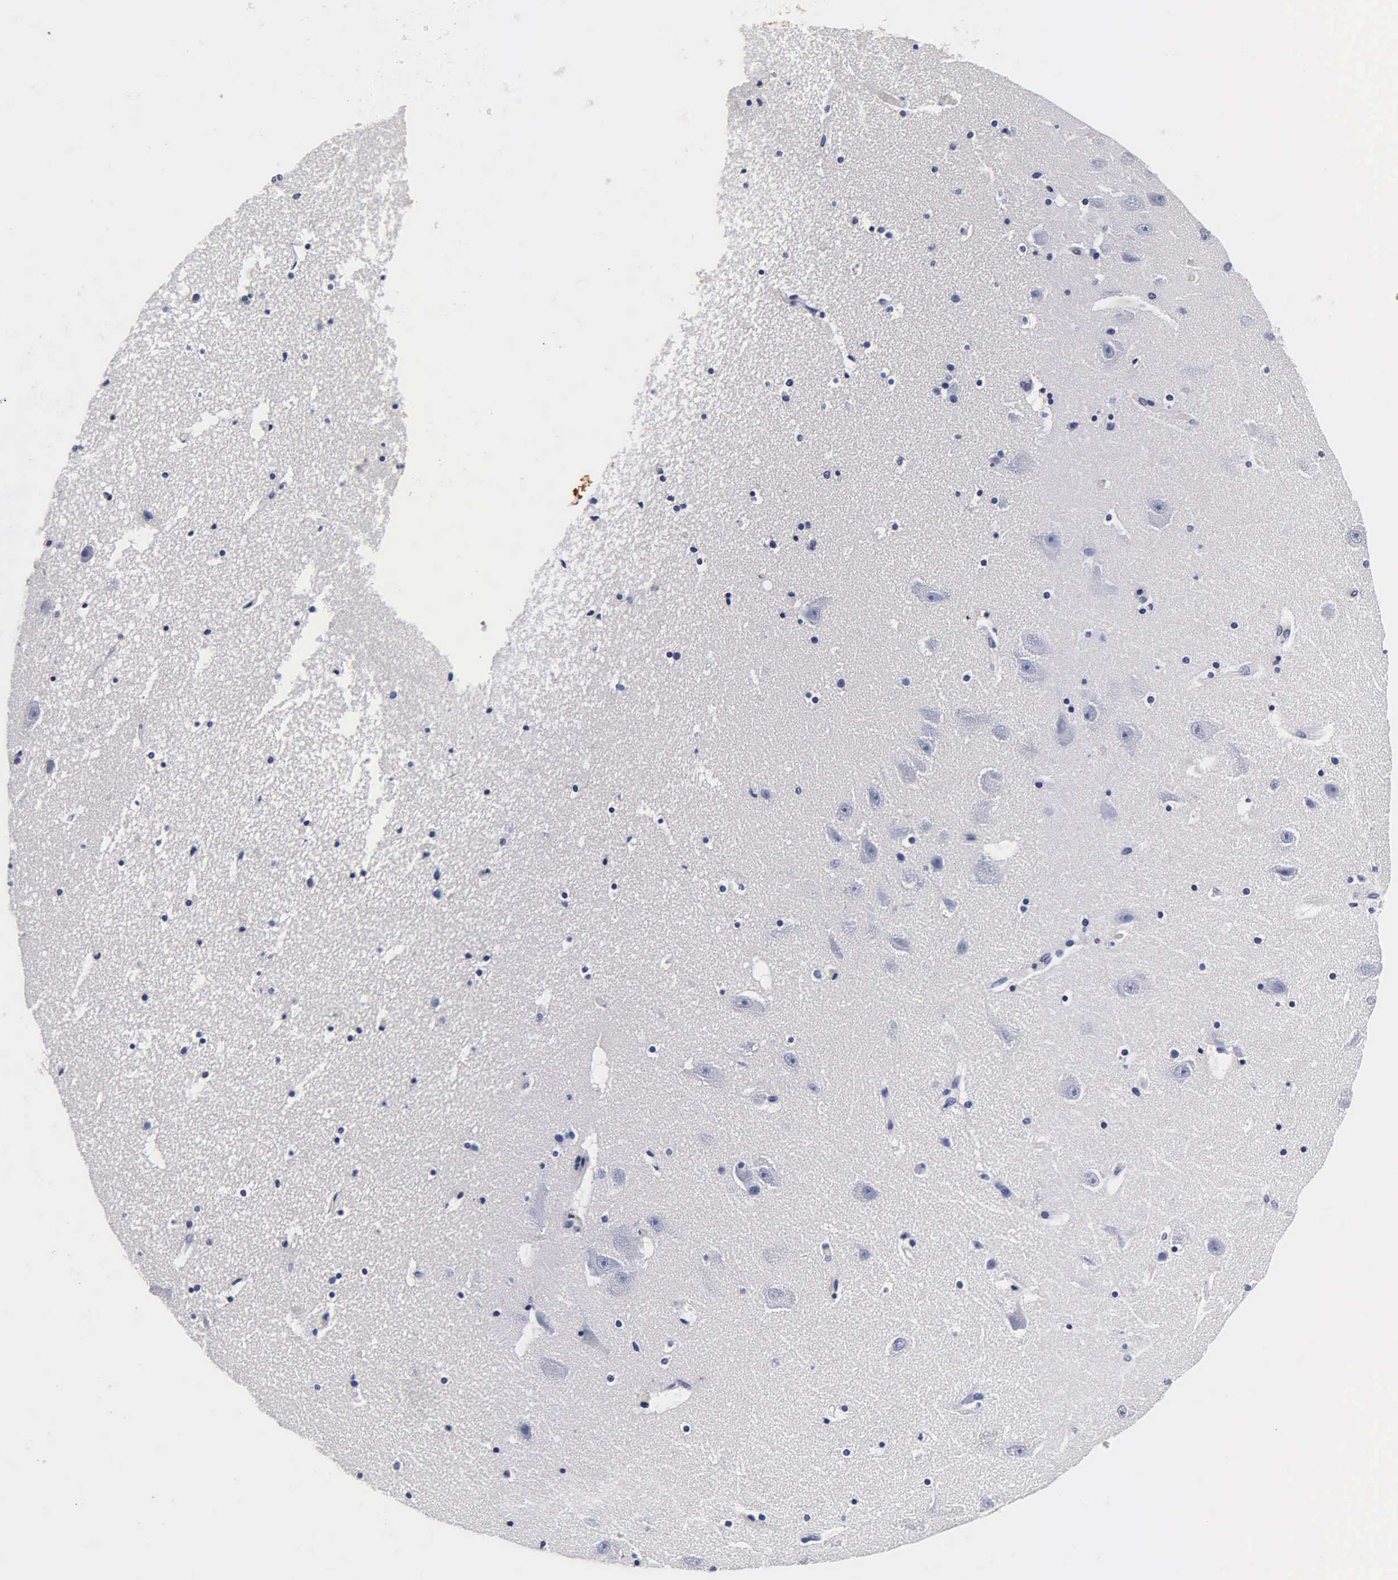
{"staining": {"intensity": "negative", "quantity": "none", "location": "none"}, "tissue": "hippocampus", "cell_type": "Glial cells", "image_type": "normal", "snomed": [{"axis": "morphology", "description": "Normal tissue, NOS"}, {"axis": "topography", "description": "Hippocampus"}], "caption": "DAB immunohistochemical staining of normal human hippocampus shows no significant expression in glial cells. Brightfield microscopy of IHC stained with DAB (3,3'-diaminobenzidine) (brown) and hematoxylin (blue), captured at high magnification.", "gene": "TG", "patient": {"sex": "male", "age": 45}}